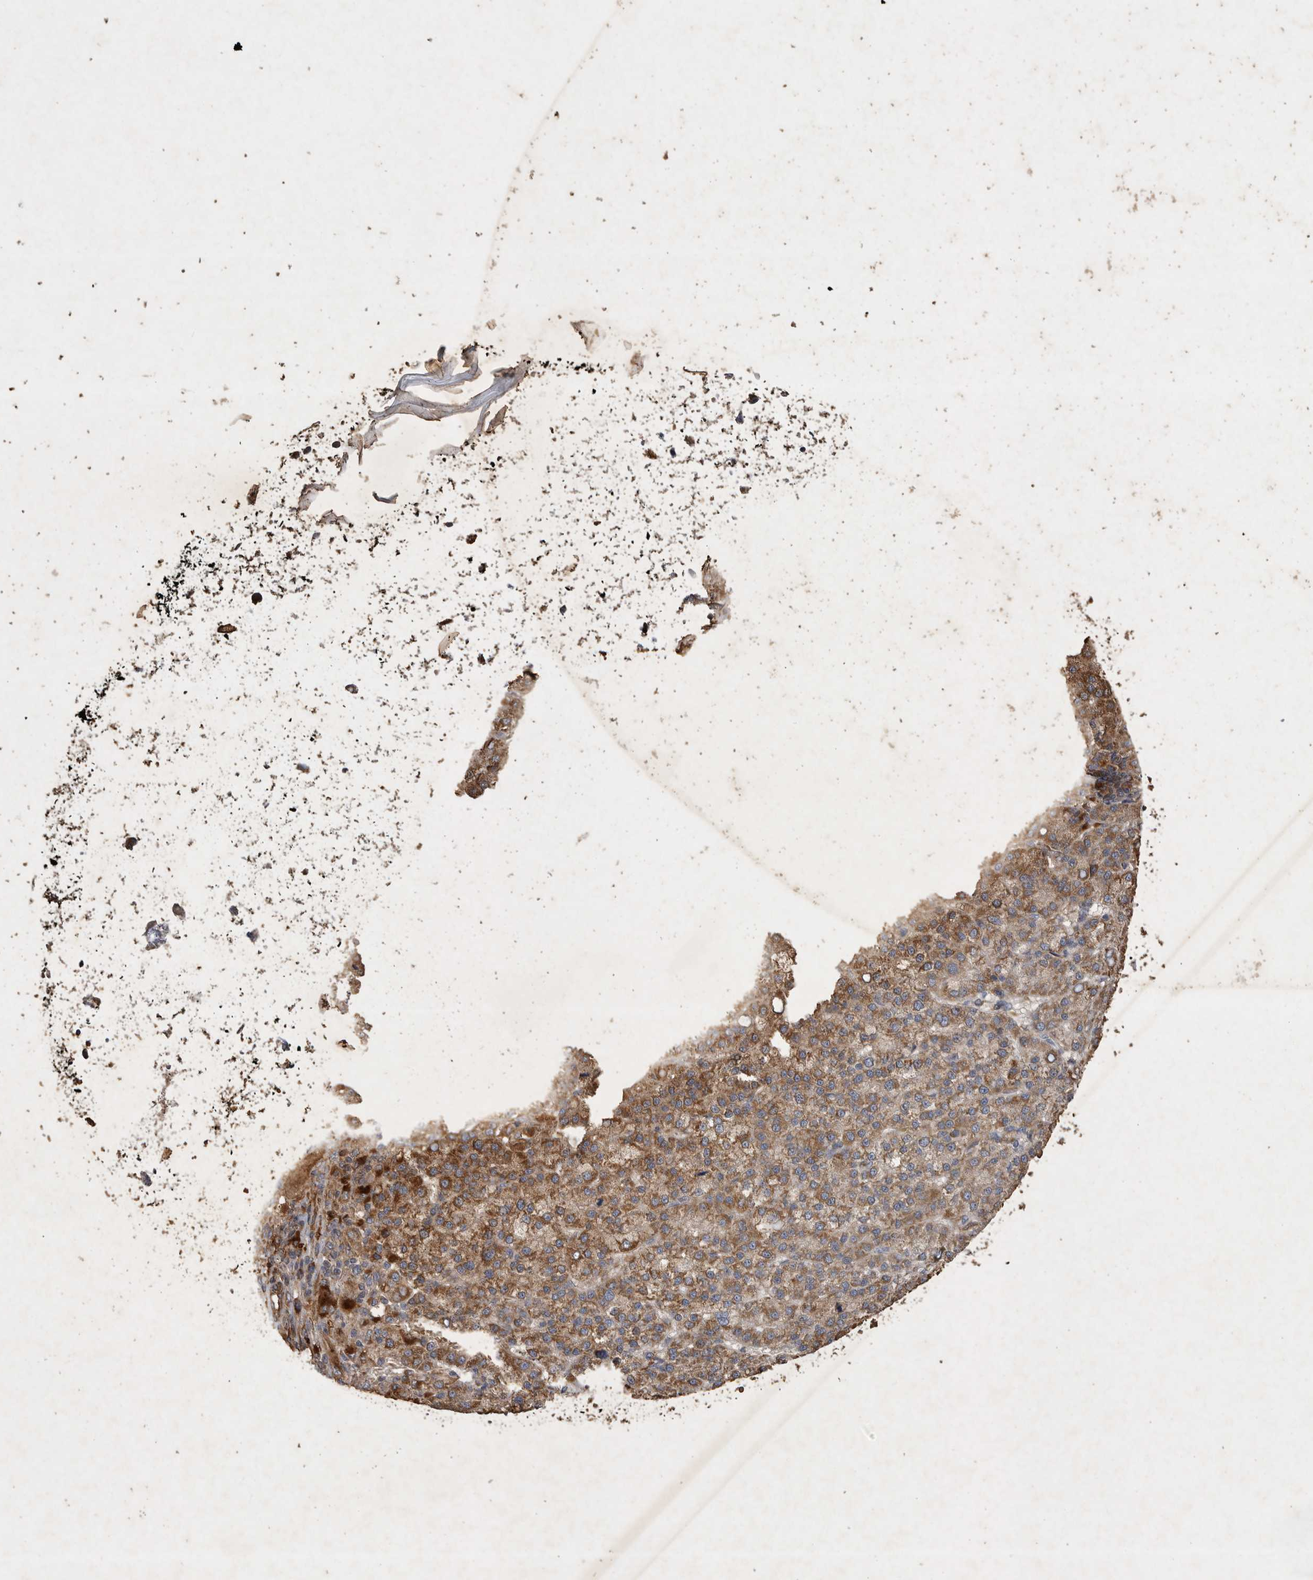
{"staining": {"intensity": "moderate", "quantity": ">75%", "location": "cytoplasmic/membranous"}, "tissue": "liver cancer", "cell_type": "Tumor cells", "image_type": "cancer", "snomed": [{"axis": "morphology", "description": "Carcinoma, Hepatocellular, NOS"}, {"axis": "topography", "description": "Liver"}], "caption": "Immunohistochemical staining of hepatocellular carcinoma (liver) demonstrates moderate cytoplasmic/membranous protein expression in about >75% of tumor cells.", "gene": "MRPL41", "patient": {"sex": "female", "age": 58}}